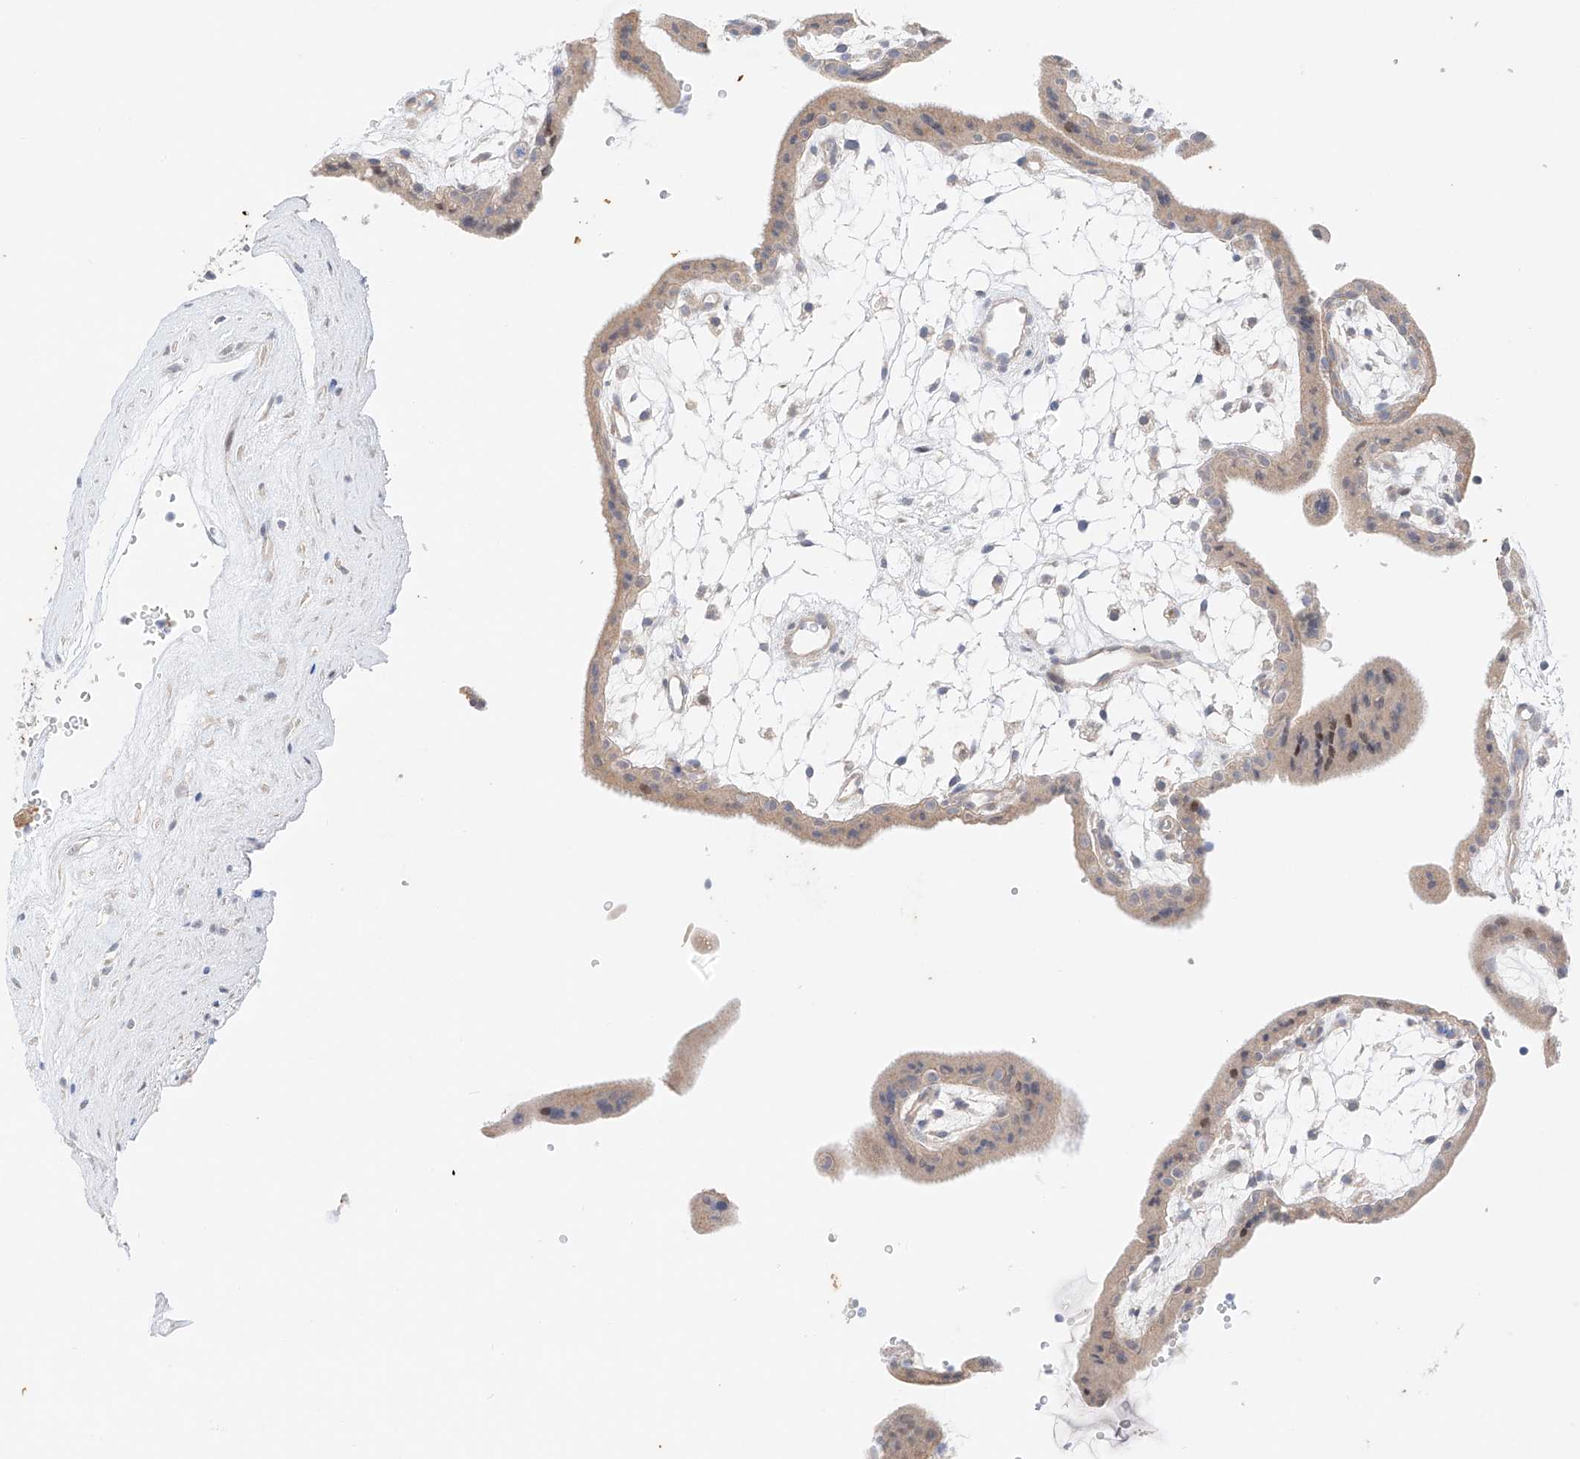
{"staining": {"intensity": "negative", "quantity": "none", "location": "none"}, "tissue": "placenta", "cell_type": "Decidual cells", "image_type": "normal", "snomed": [{"axis": "morphology", "description": "Normal tissue, NOS"}, {"axis": "topography", "description": "Placenta"}], "caption": "Protein analysis of benign placenta shows no significant staining in decidual cells. Brightfield microscopy of immunohistochemistry stained with DAB (brown) and hematoxylin (blue), captured at high magnification.", "gene": "GCNT1", "patient": {"sex": "female", "age": 18}}